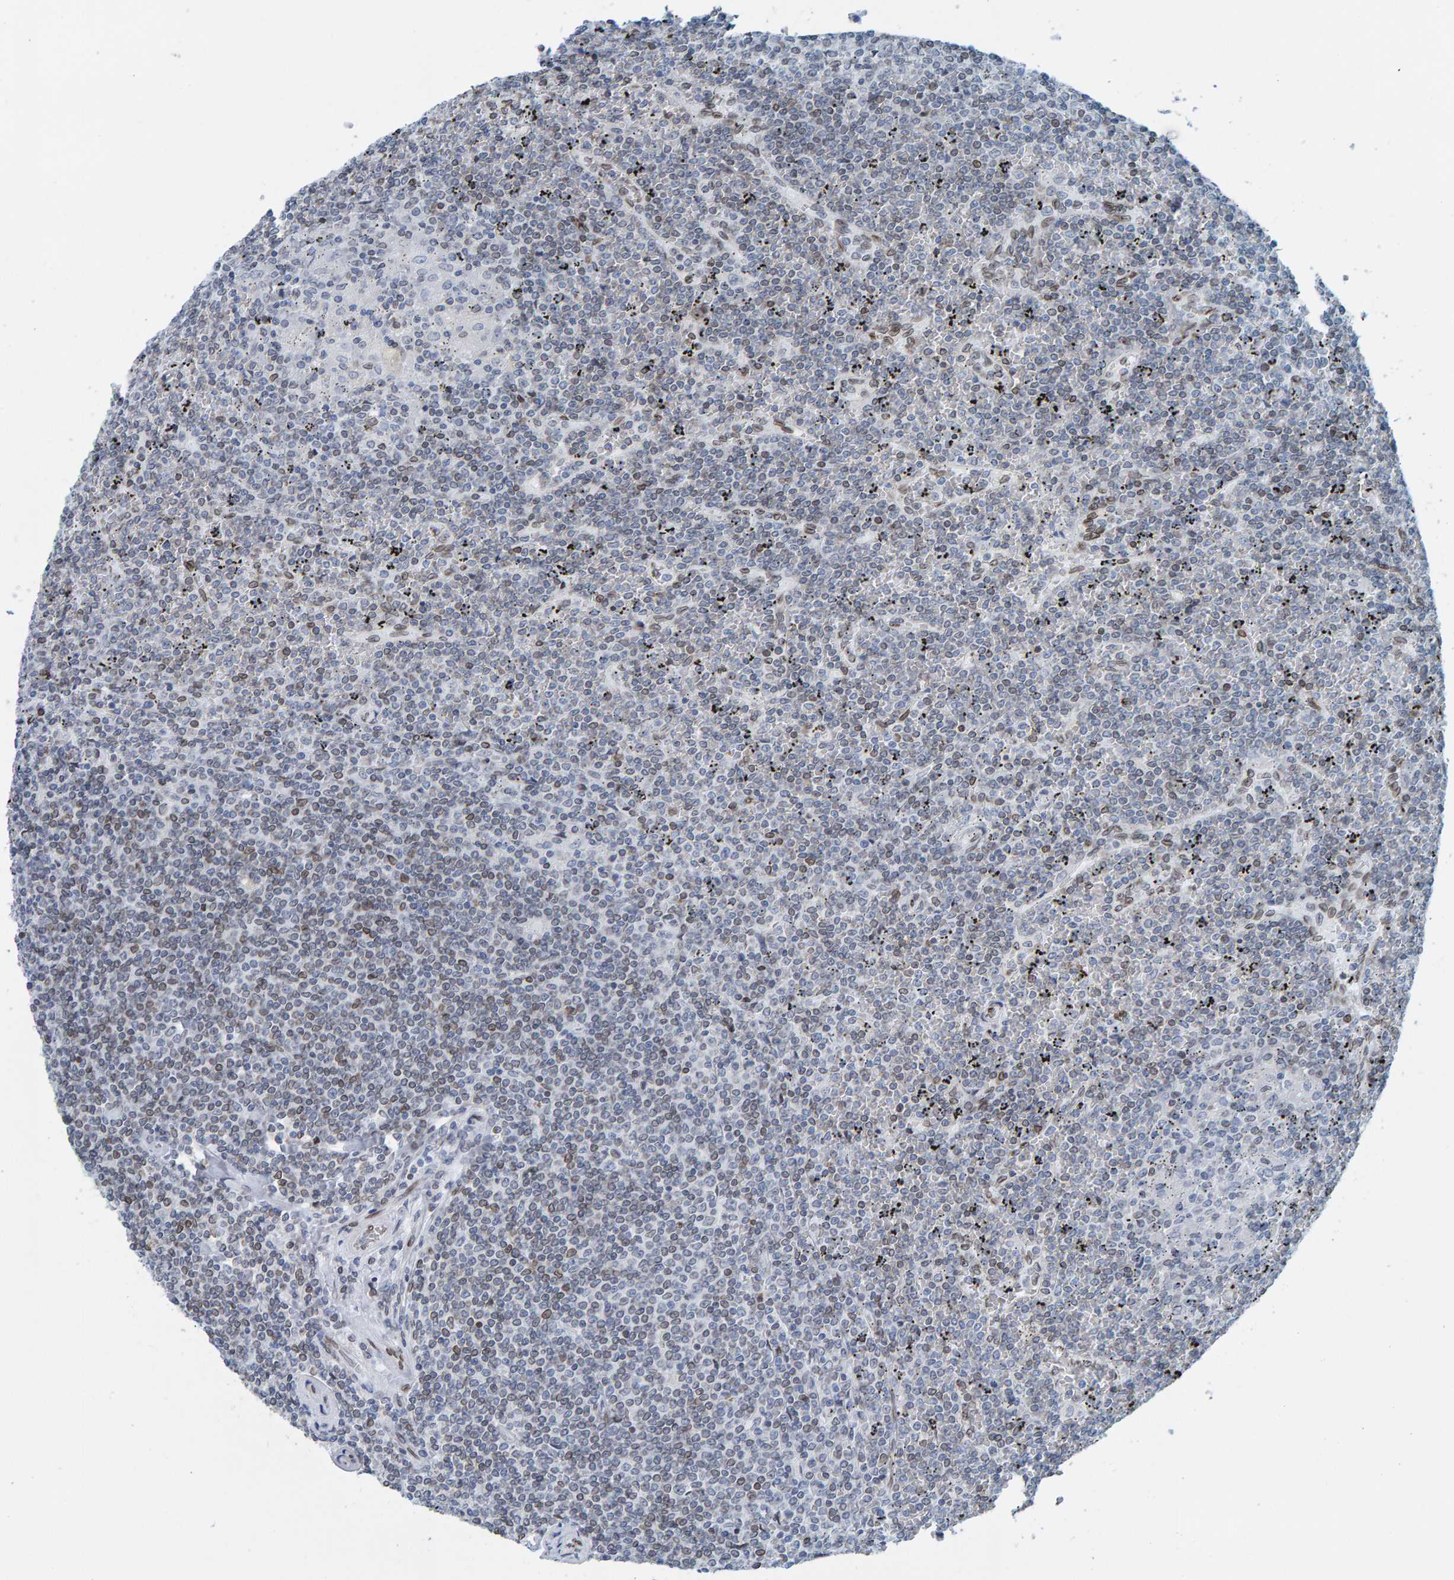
{"staining": {"intensity": "weak", "quantity": "25%-75%", "location": "nuclear"}, "tissue": "lymphoma", "cell_type": "Tumor cells", "image_type": "cancer", "snomed": [{"axis": "morphology", "description": "Malignant lymphoma, non-Hodgkin's type, Low grade"}, {"axis": "topography", "description": "Spleen"}], "caption": "A histopathology image of human malignant lymphoma, non-Hodgkin's type (low-grade) stained for a protein reveals weak nuclear brown staining in tumor cells.", "gene": "LMNB2", "patient": {"sex": "female", "age": 19}}